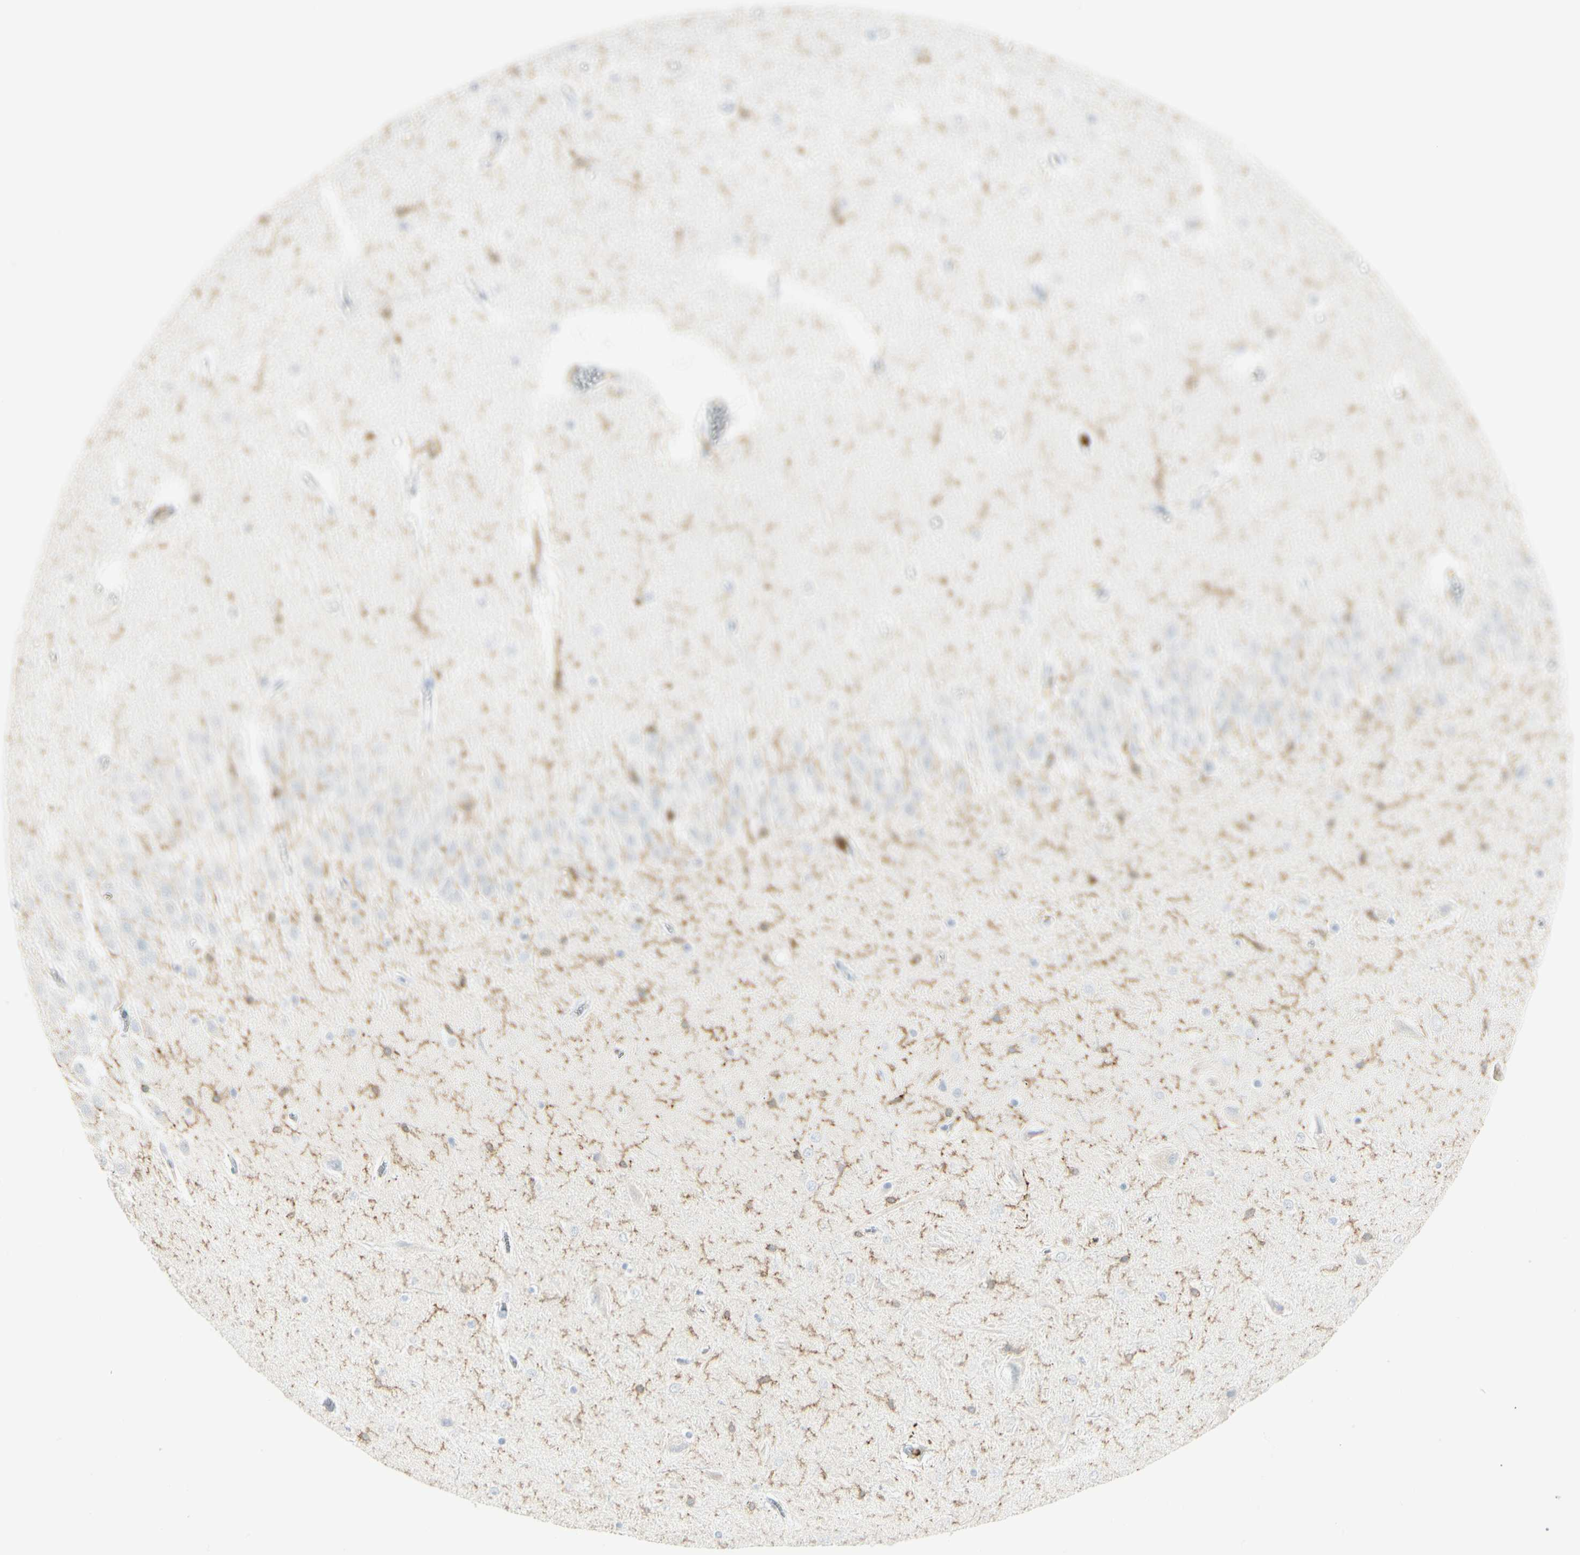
{"staining": {"intensity": "moderate", "quantity": "<25%", "location": "cytoplasmic/membranous"}, "tissue": "hippocampus", "cell_type": "Glial cells", "image_type": "normal", "snomed": [{"axis": "morphology", "description": "Normal tissue, NOS"}, {"axis": "topography", "description": "Hippocampus"}], "caption": "Immunohistochemical staining of unremarkable hippocampus exhibits low levels of moderate cytoplasmic/membranous expression in about <25% of glial cells. The protein of interest is stained brown, and the nuclei are stained in blue (DAB IHC with brightfield microscopy, high magnification).", "gene": "ITGB2", "patient": {"sex": "male", "age": 45}}